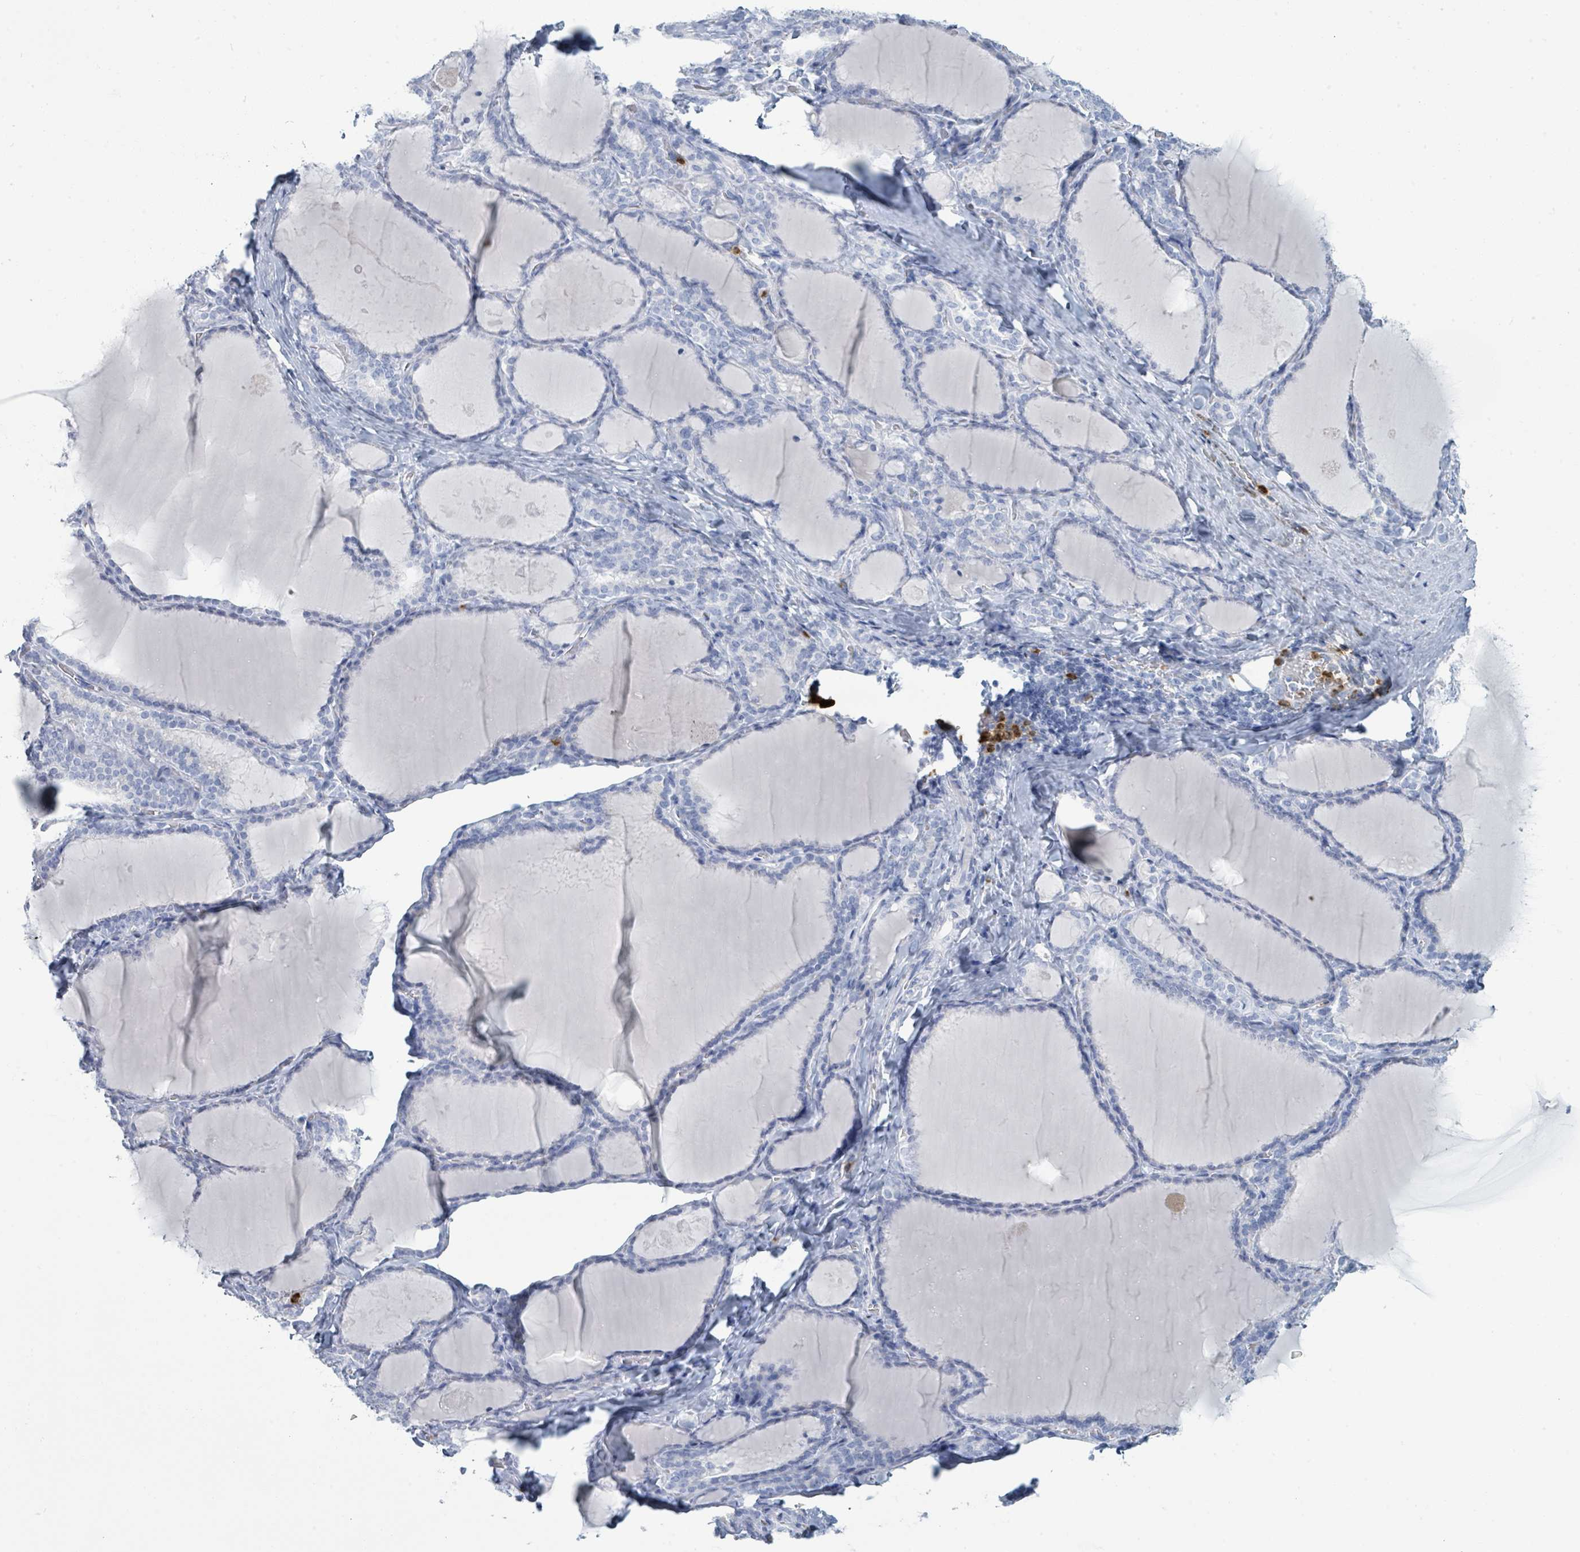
{"staining": {"intensity": "negative", "quantity": "none", "location": "none"}, "tissue": "thyroid gland", "cell_type": "Glandular cells", "image_type": "normal", "snomed": [{"axis": "morphology", "description": "Normal tissue, NOS"}, {"axis": "topography", "description": "Thyroid gland"}], "caption": "A high-resolution histopathology image shows immunohistochemistry (IHC) staining of benign thyroid gland, which demonstrates no significant staining in glandular cells.", "gene": "DEFA4", "patient": {"sex": "female", "age": 31}}